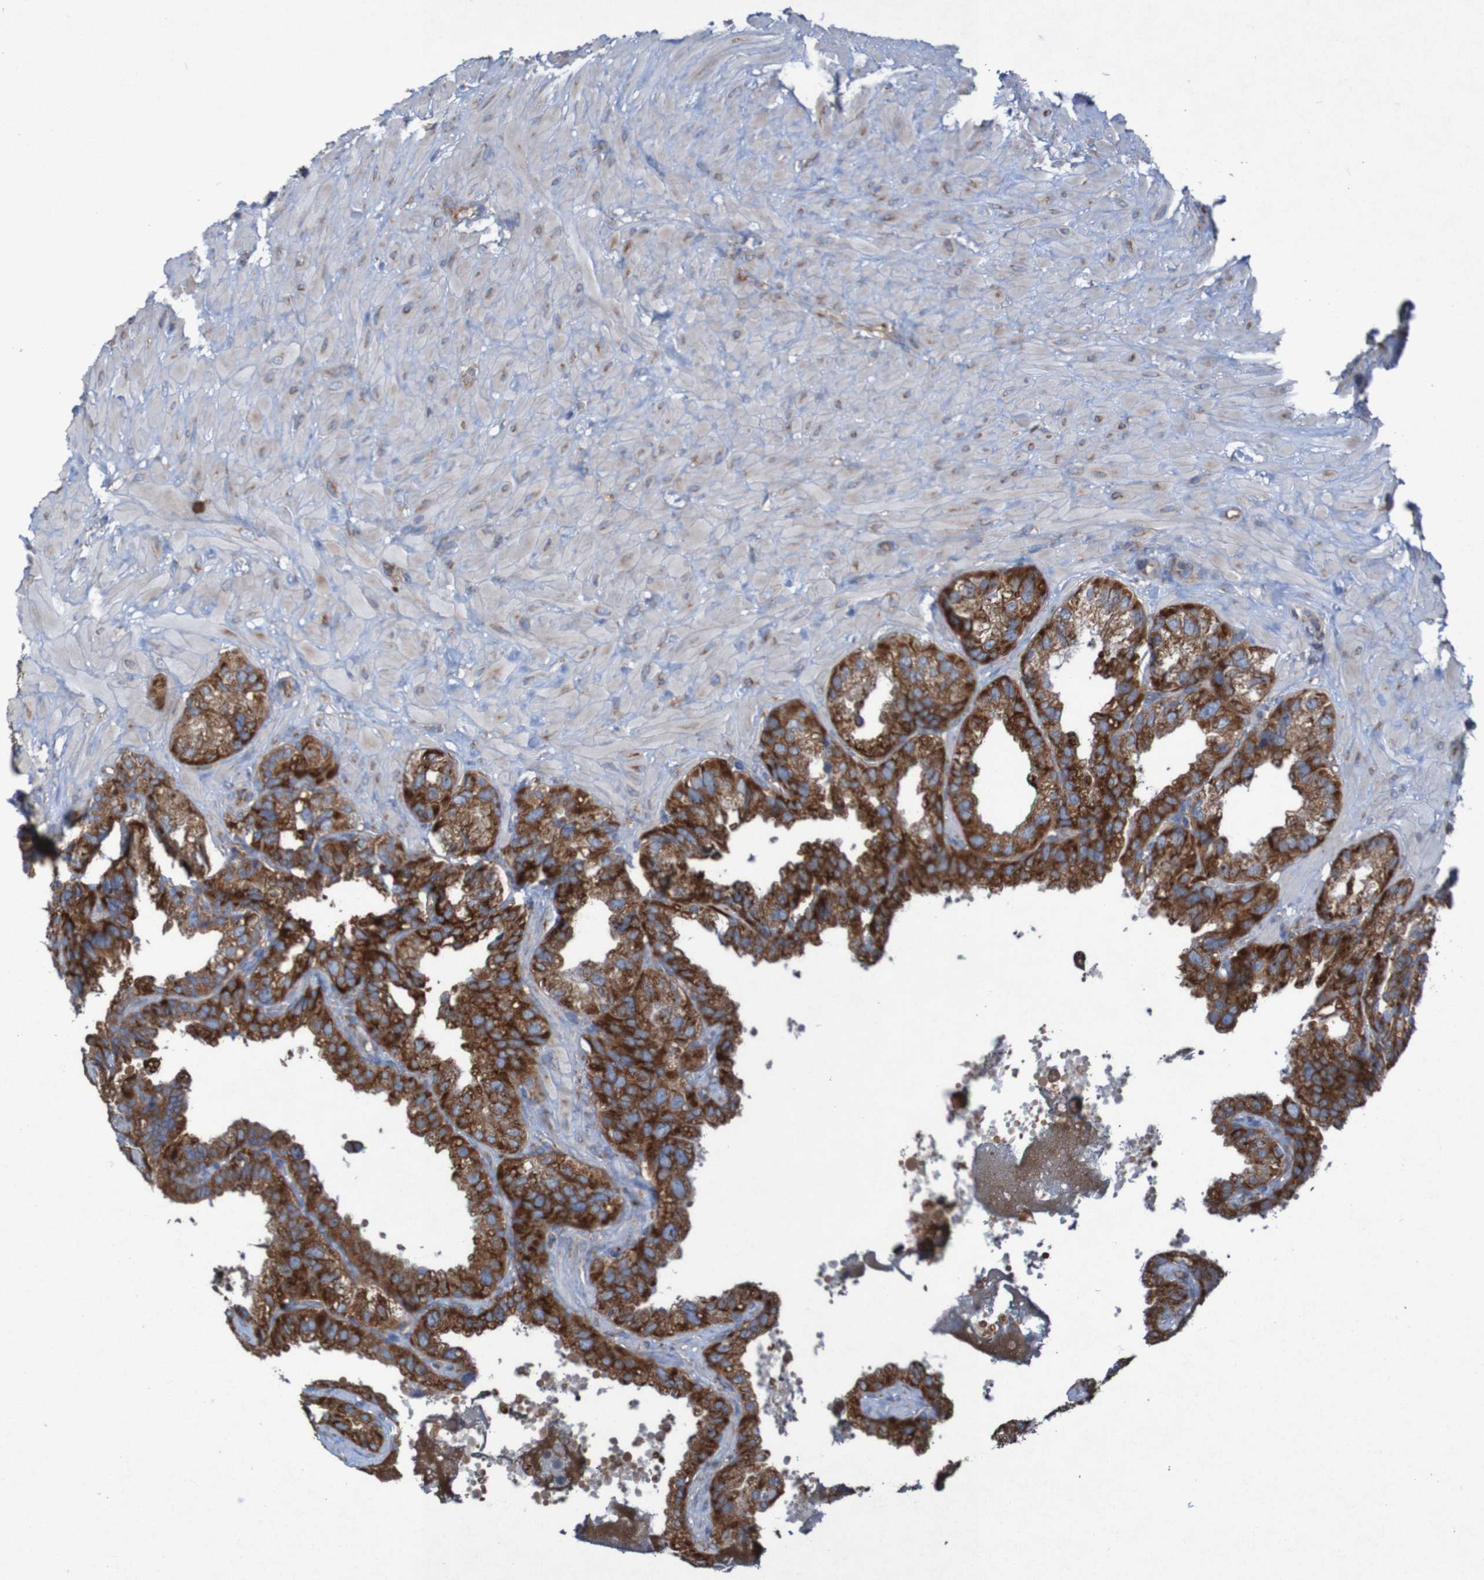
{"staining": {"intensity": "strong", "quantity": ">75%", "location": "cytoplasmic/membranous"}, "tissue": "seminal vesicle", "cell_type": "Glandular cells", "image_type": "normal", "snomed": [{"axis": "morphology", "description": "Normal tissue, NOS"}, {"axis": "topography", "description": "Seminal veicle"}], "caption": "A brown stain shows strong cytoplasmic/membranous expression of a protein in glandular cells of benign human seminal vesicle.", "gene": "RPL10L", "patient": {"sex": "male", "age": 68}}